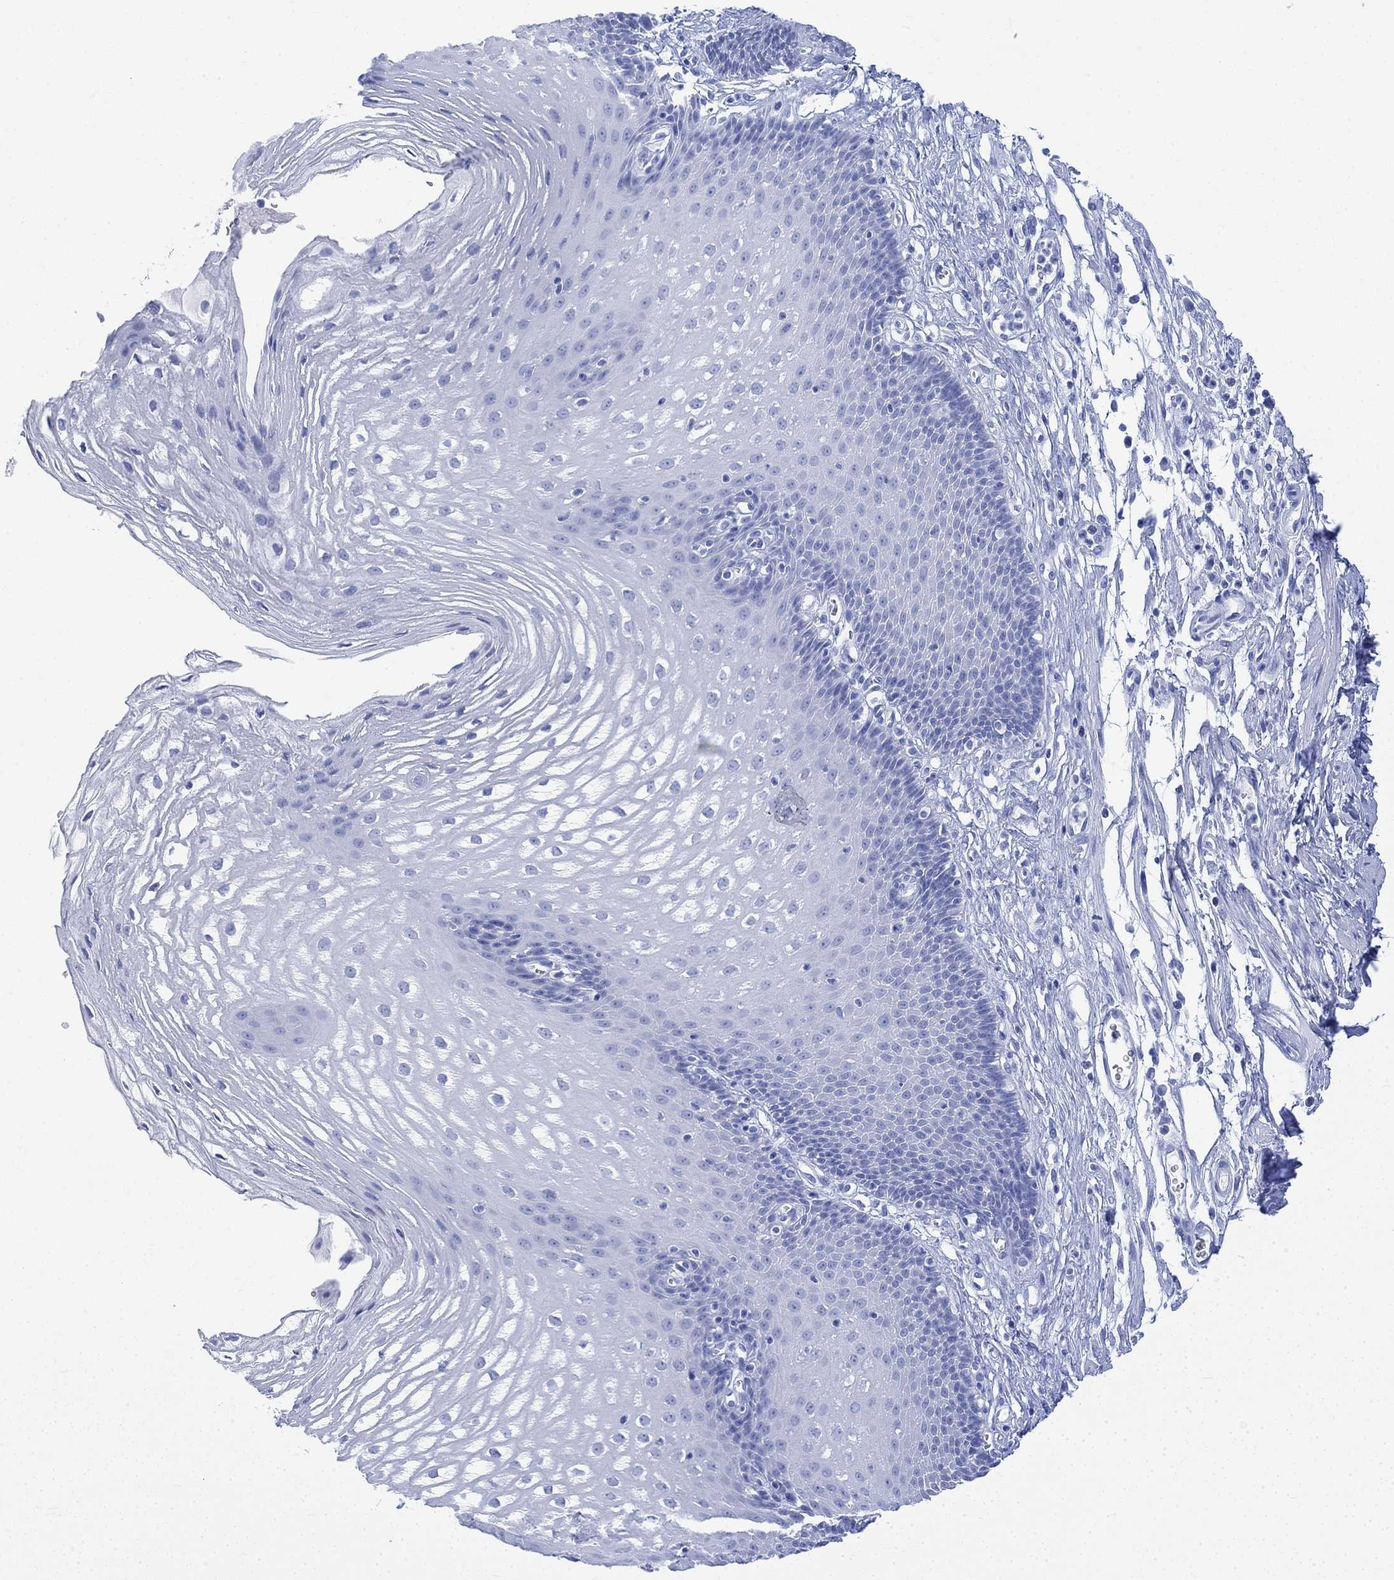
{"staining": {"intensity": "negative", "quantity": "none", "location": "none"}, "tissue": "esophagus", "cell_type": "Squamous epithelial cells", "image_type": "normal", "snomed": [{"axis": "morphology", "description": "Normal tissue, NOS"}, {"axis": "topography", "description": "Esophagus"}], "caption": "The photomicrograph displays no staining of squamous epithelial cells in normal esophagus.", "gene": "CELF4", "patient": {"sex": "male", "age": 72}}